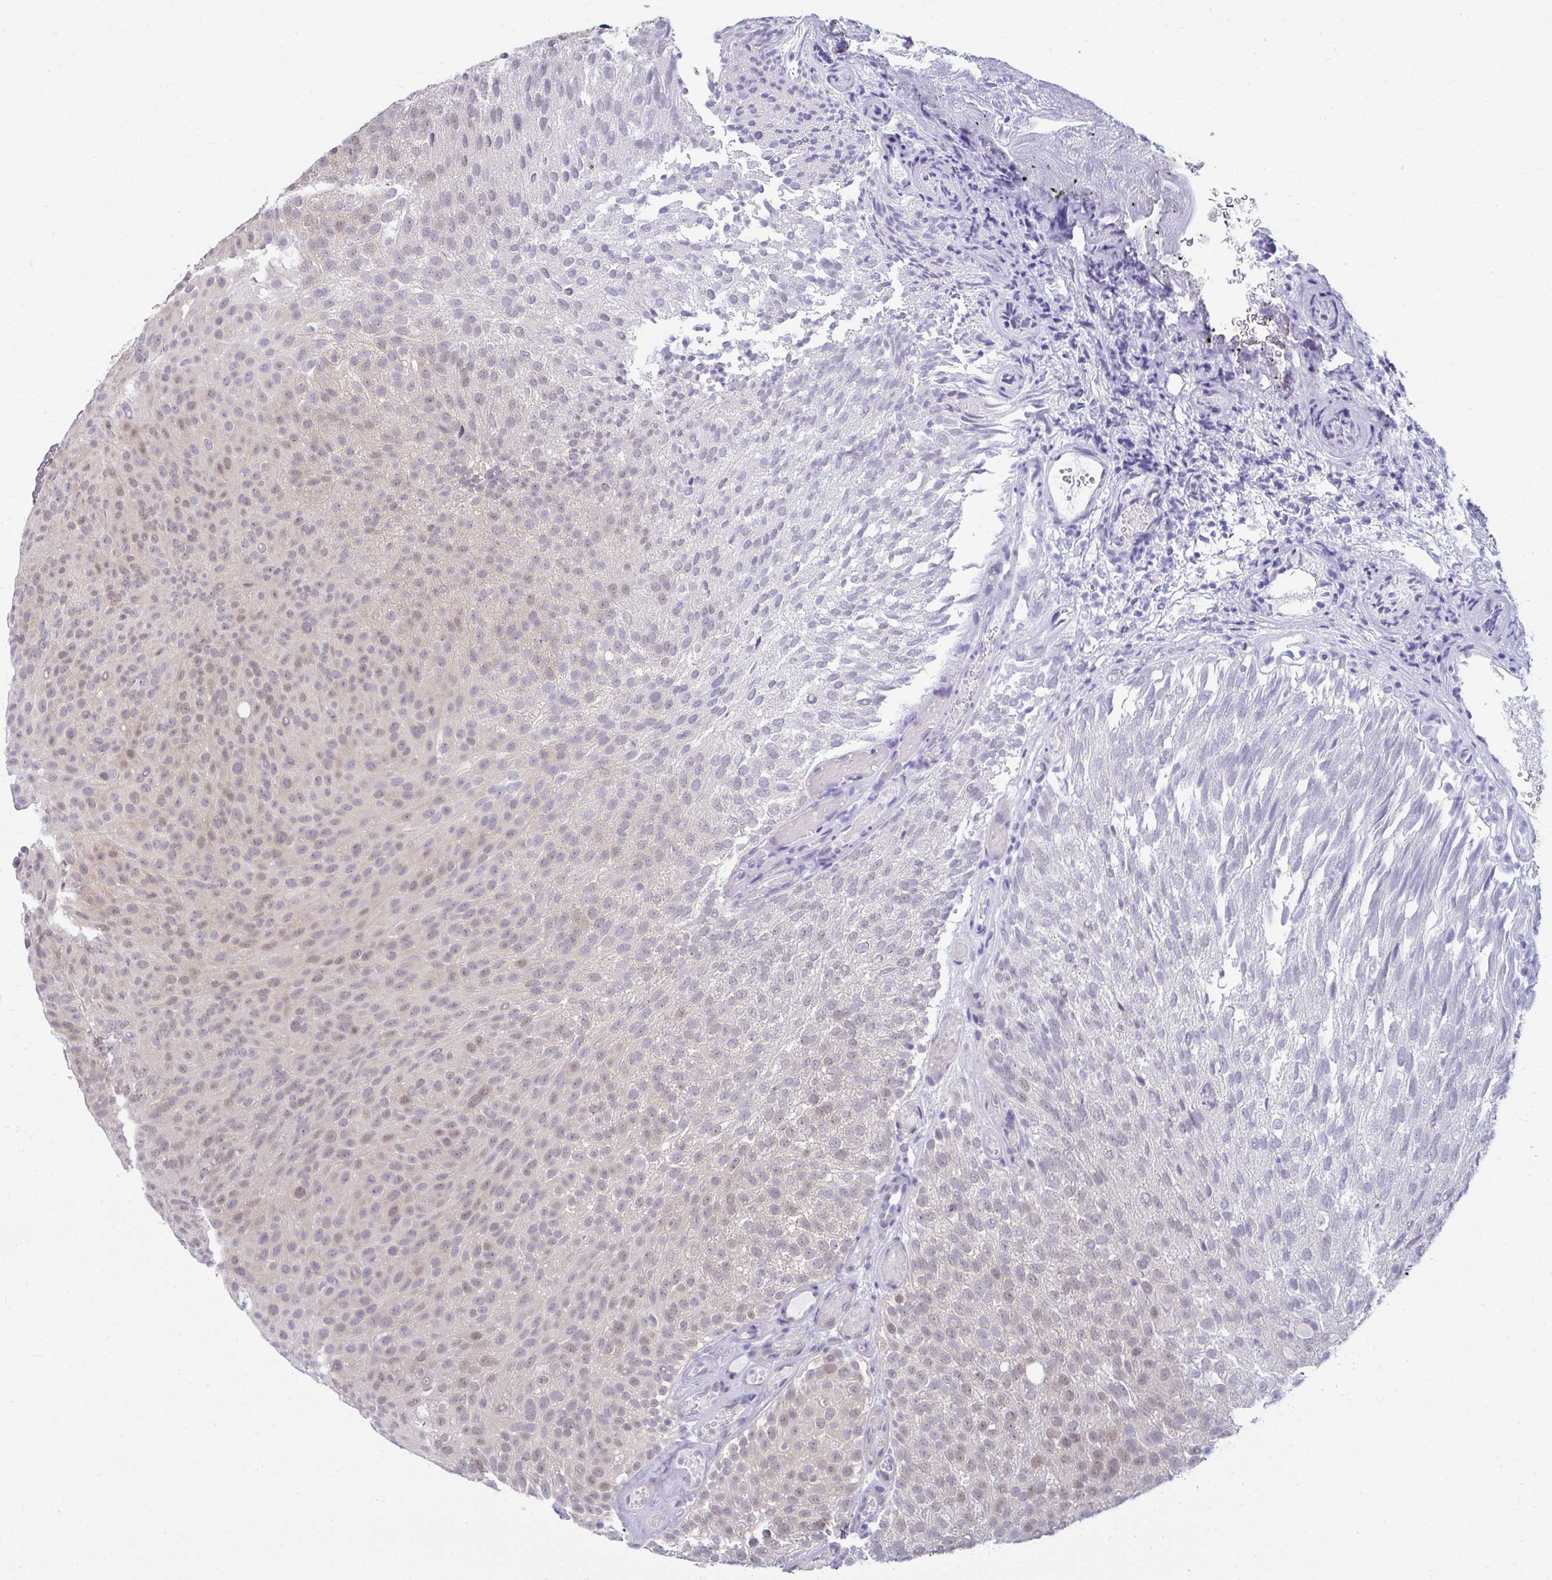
{"staining": {"intensity": "weak", "quantity": "<25%", "location": "nuclear"}, "tissue": "urothelial cancer", "cell_type": "Tumor cells", "image_type": "cancer", "snomed": [{"axis": "morphology", "description": "Urothelial carcinoma, Low grade"}, {"axis": "topography", "description": "Urinary bladder"}], "caption": "Human urothelial cancer stained for a protein using immunohistochemistry (IHC) demonstrates no expression in tumor cells.", "gene": "CSE1L", "patient": {"sex": "male", "age": 78}}